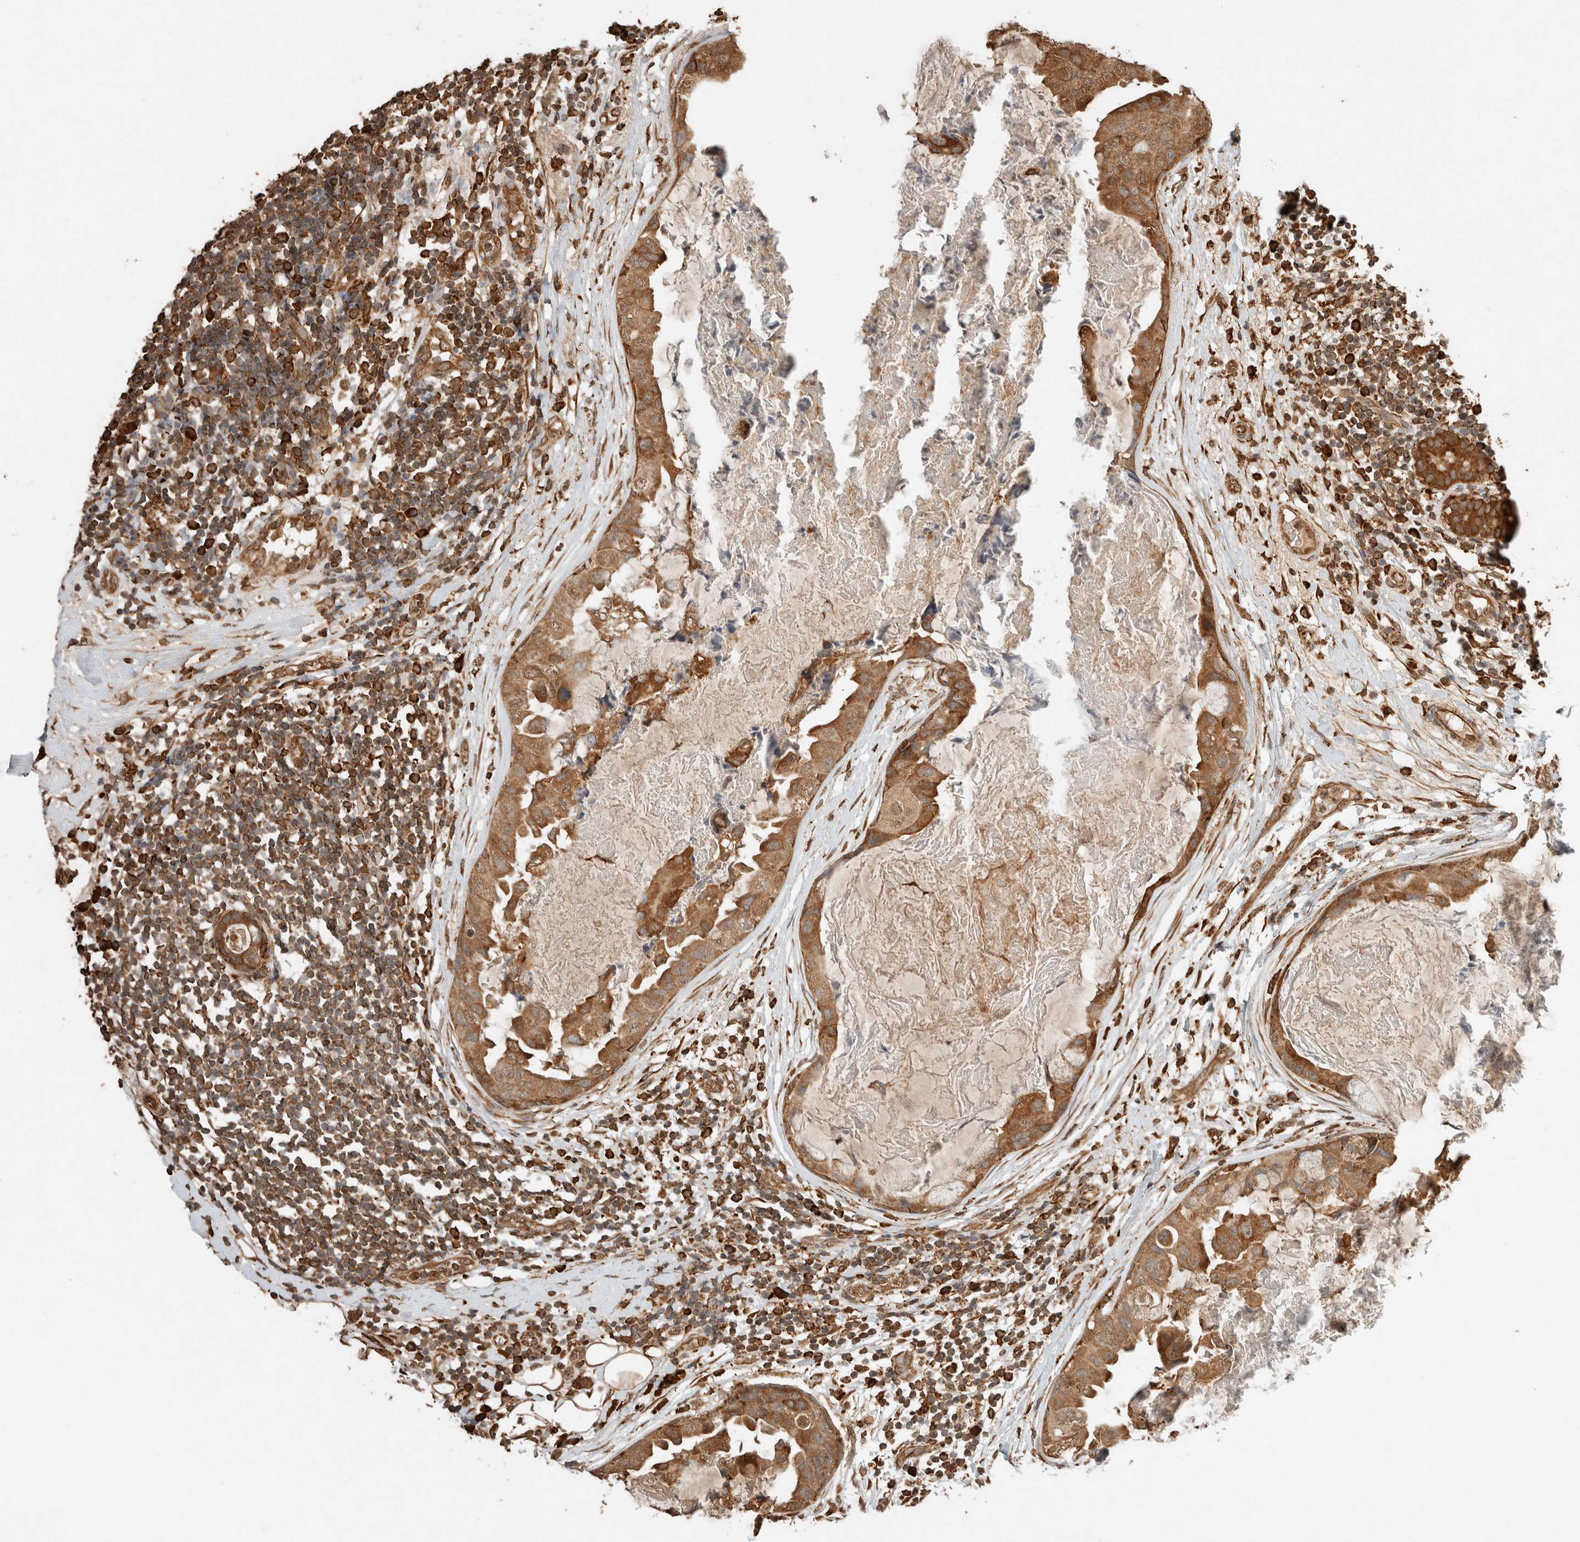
{"staining": {"intensity": "moderate", "quantity": ">75%", "location": "cytoplasmic/membranous"}, "tissue": "breast cancer", "cell_type": "Tumor cells", "image_type": "cancer", "snomed": [{"axis": "morphology", "description": "Duct carcinoma"}, {"axis": "topography", "description": "Breast"}], "caption": "Brown immunohistochemical staining in human breast cancer (intraductal carcinoma) exhibits moderate cytoplasmic/membranous positivity in about >75% of tumor cells. The protein of interest is shown in brown color, while the nuclei are stained blue.", "gene": "ERAP1", "patient": {"sex": "female", "age": 40}}